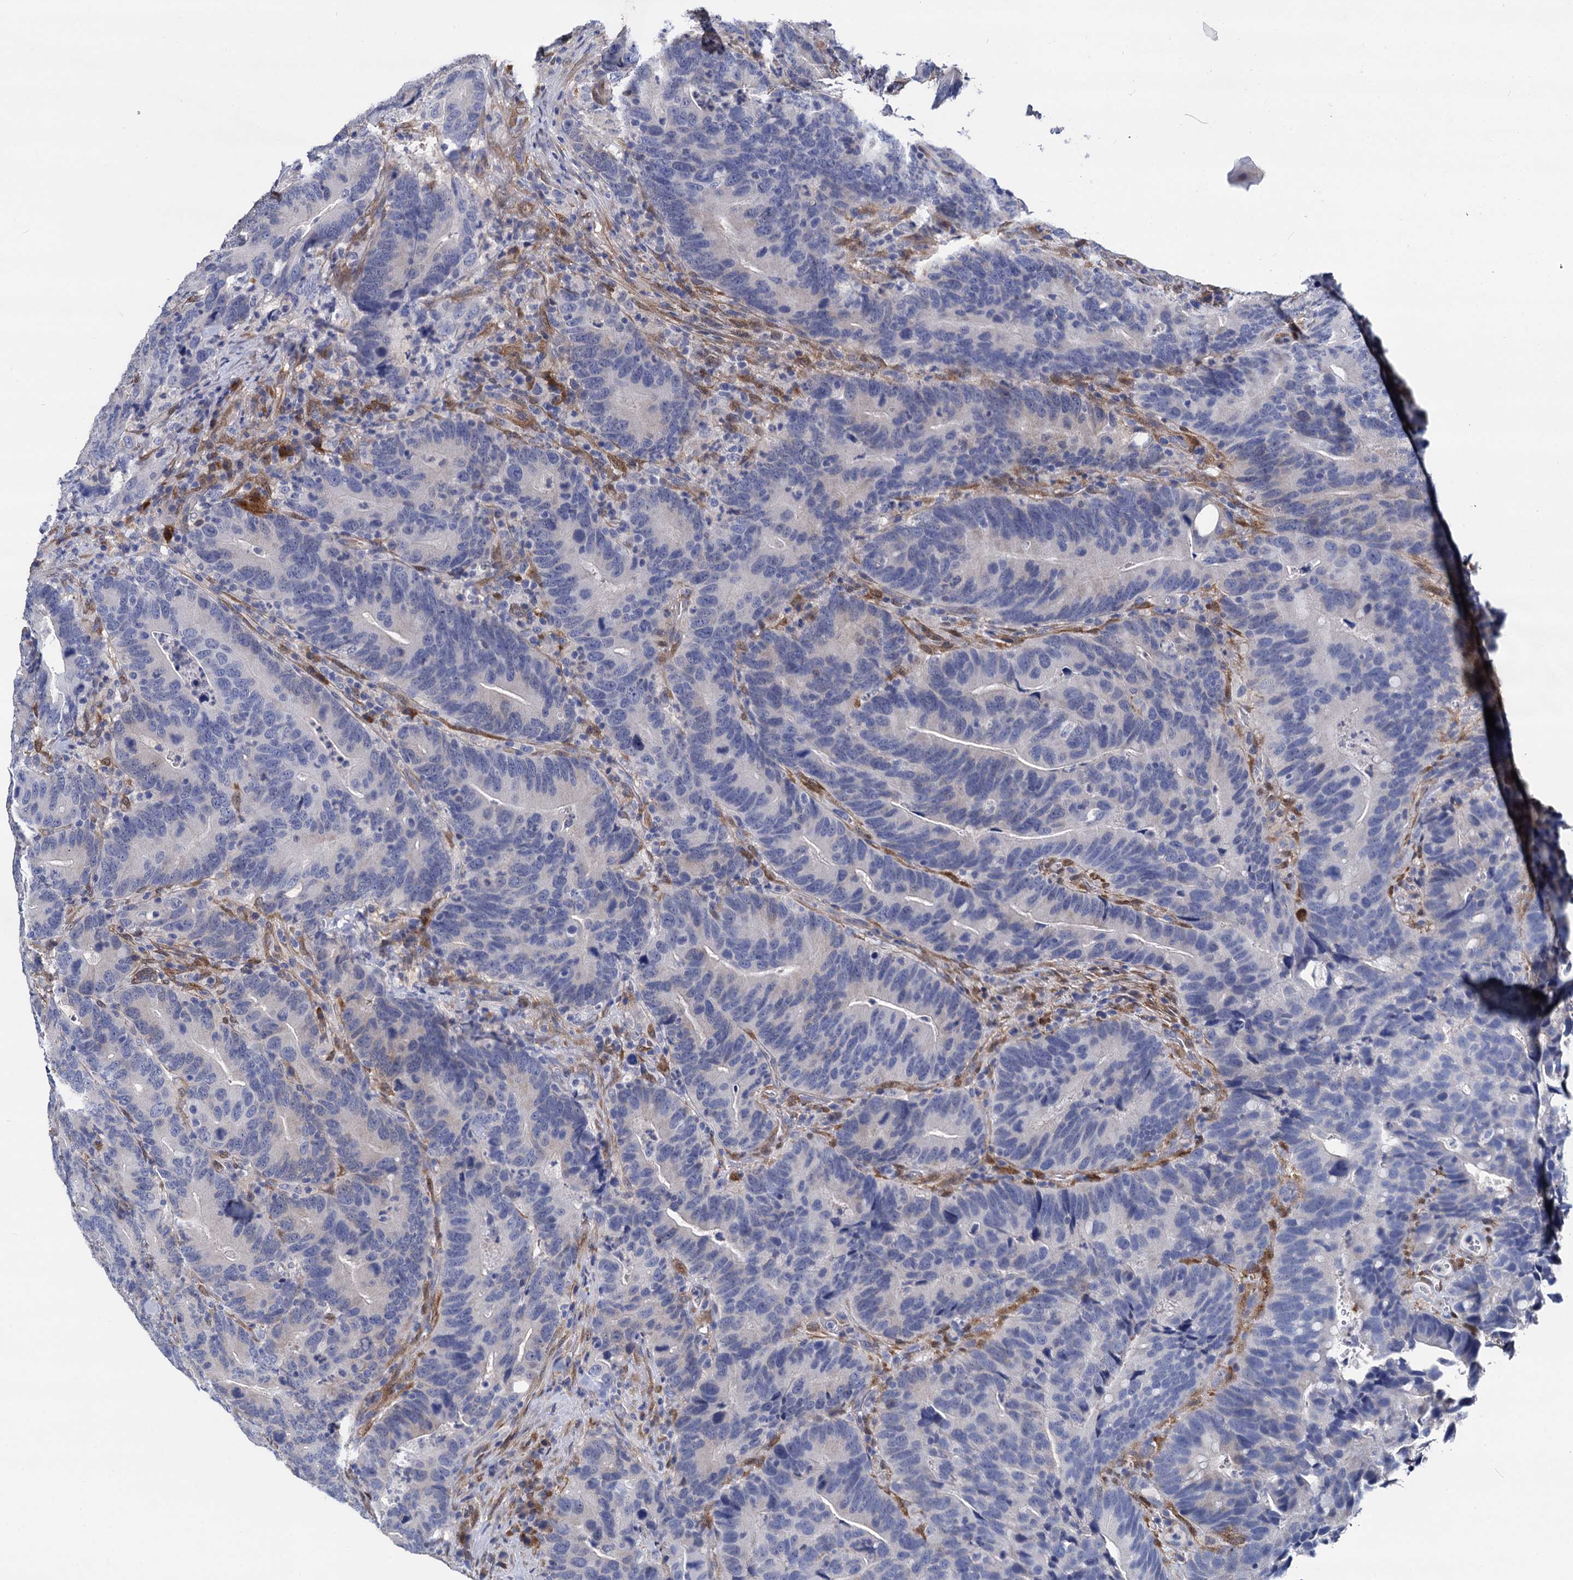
{"staining": {"intensity": "negative", "quantity": "none", "location": "none"}, "tissue": "colorectal cancer", "cell_type": "Tumor cells", "image_type": "cancer", "snomed": [{"axis": "morphology", "description": "Adenocarcinoma, NOS"}, {"axis": "topography", "description": "Colon"}], "caption": "A photomicrograph of human colorectal cancer (adenocarcinoma) is negative for staining in tumor cells.", "gene": "GSTM3", "patient": {"sex": "female", "age": 66}}